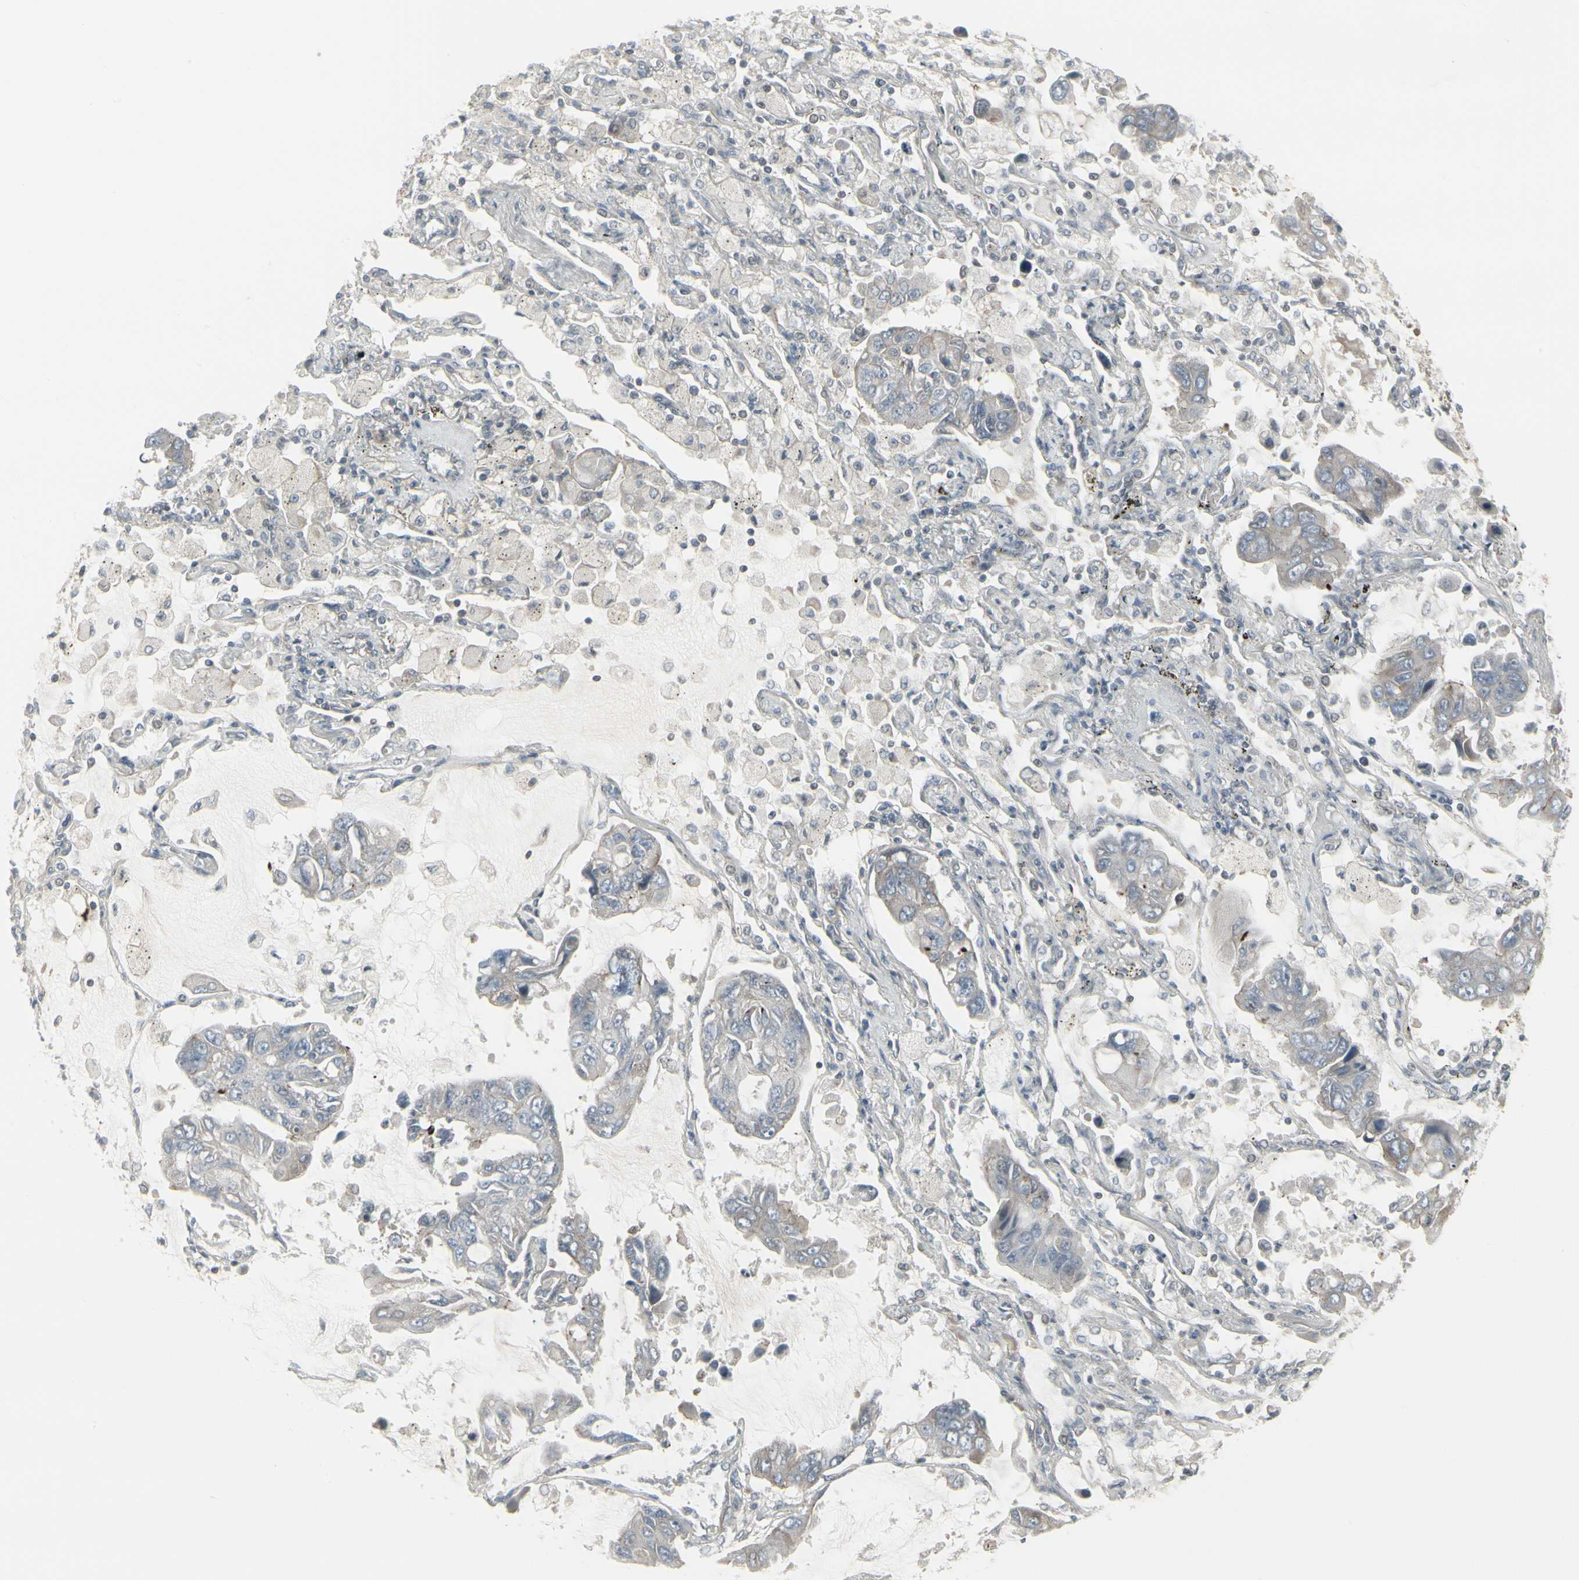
{"staining": {"intensity": "weak", "quantity": "25%-75%", "location": "cytoplasmic/membranous"}, "tissue": "lung cancer", "cell_type": "Tumor cells", "image_type": "cancer", "snomed": [{"axis": "morphology", "description": "Adenocarcinoma, NOS"}, {"axis": "topography", "description": "Lung"}], "caption": "This image demonstrates IHC staining of lung cancer, with low weak cytoplasmic/membranous staining in about 25%-75% of tumor cells.", "gene": "EPS15", "patient": {"sex": "male", "age": 64}}